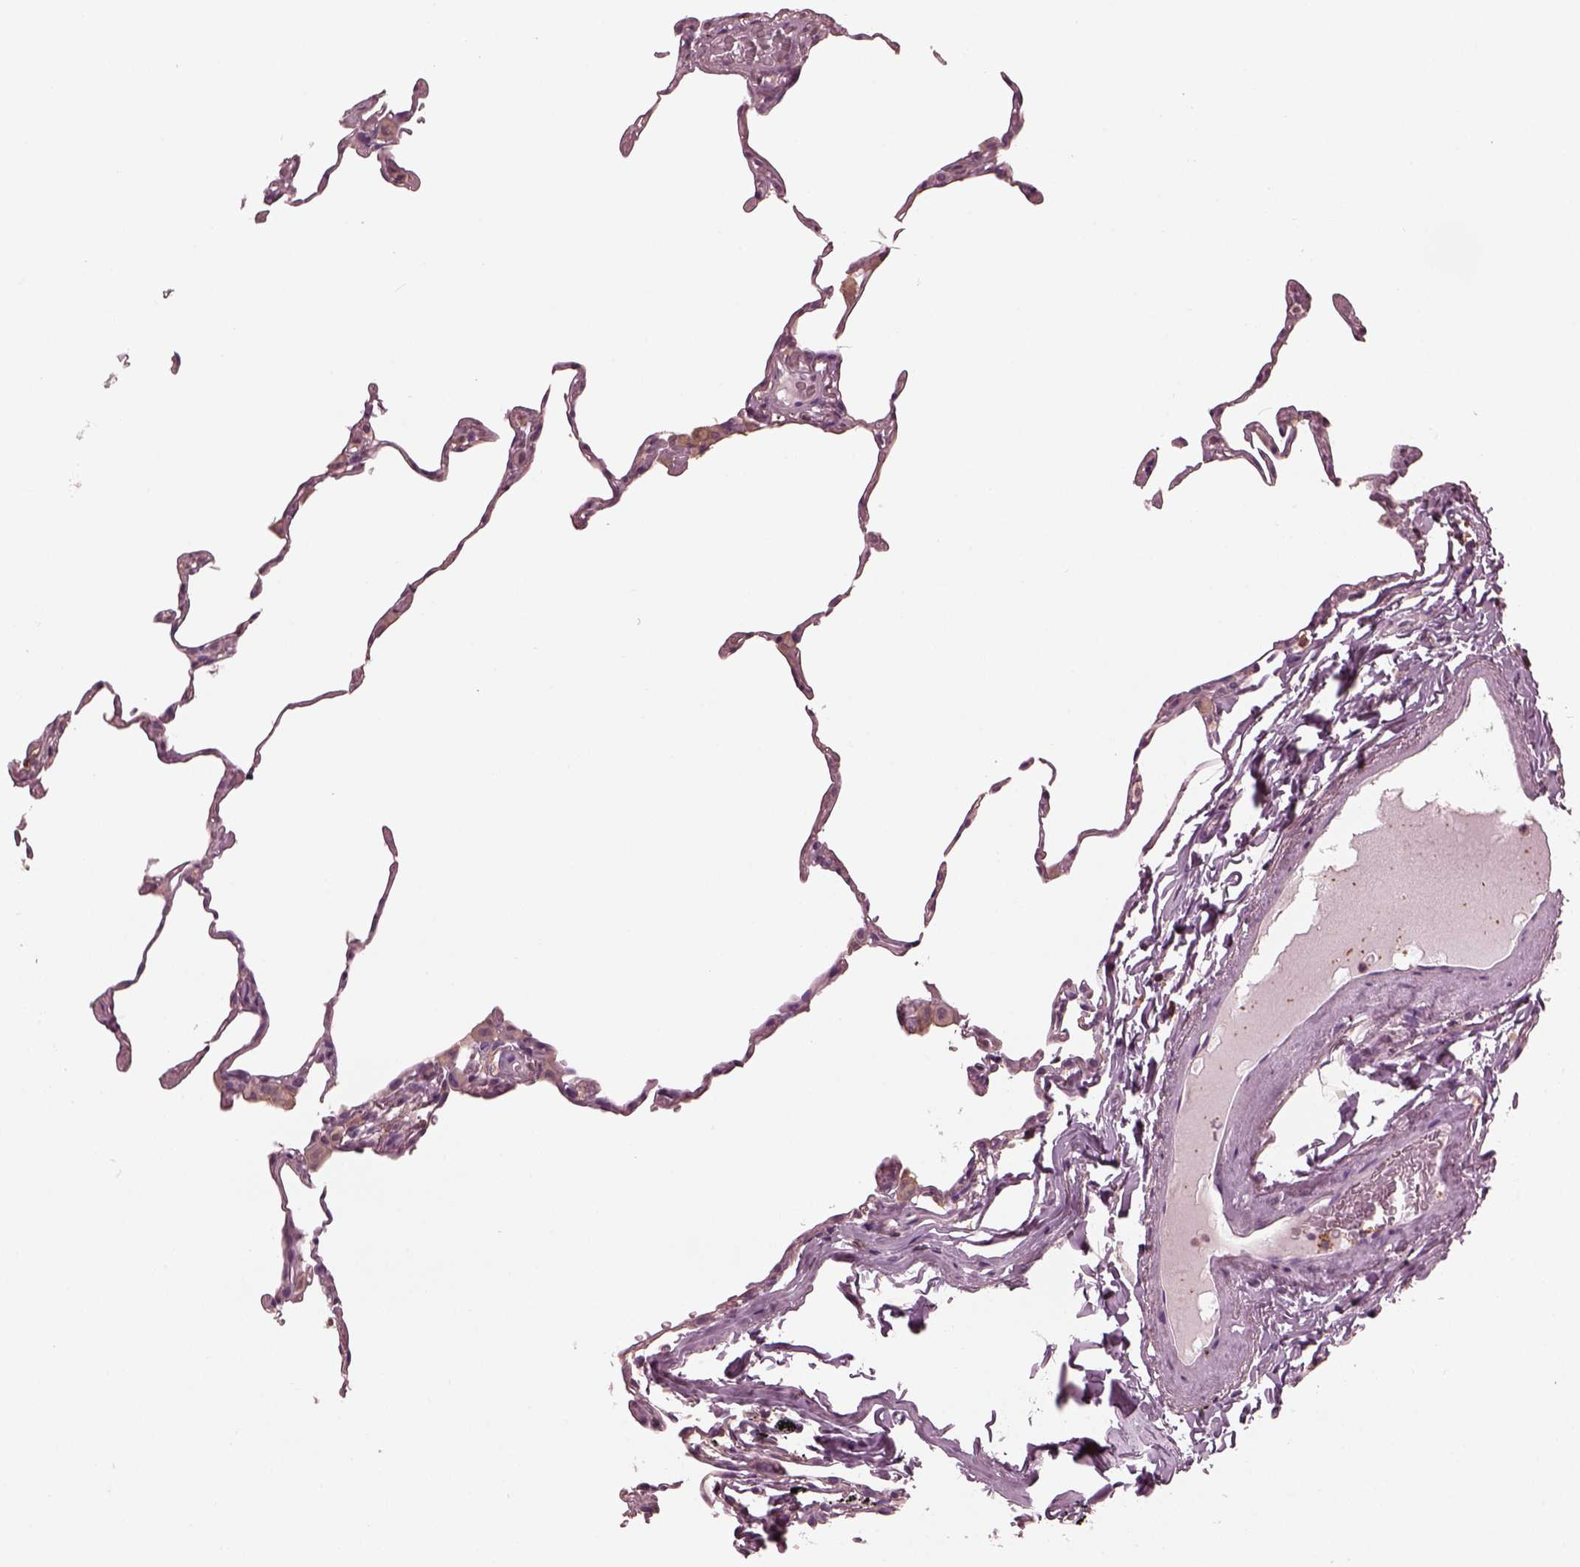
{"staining": {"intensity": "negative", "quantity": "none", "location": "none"}, "tissue": "lung", "cell_type": "Alveolar cells", "image_type": "normal", "snomed": [{"axis": "morphology", "description": "Normal tissue, NOS"}, {"axis": "topography", "description": "Lung"}], "caption": "An immunohistochemistry histopathology image of benign lung is shown. There is no staining in alveolar cells of lung.", "gene": "PSTPIP2", "patient": {"sex": "female", "age": 57}}